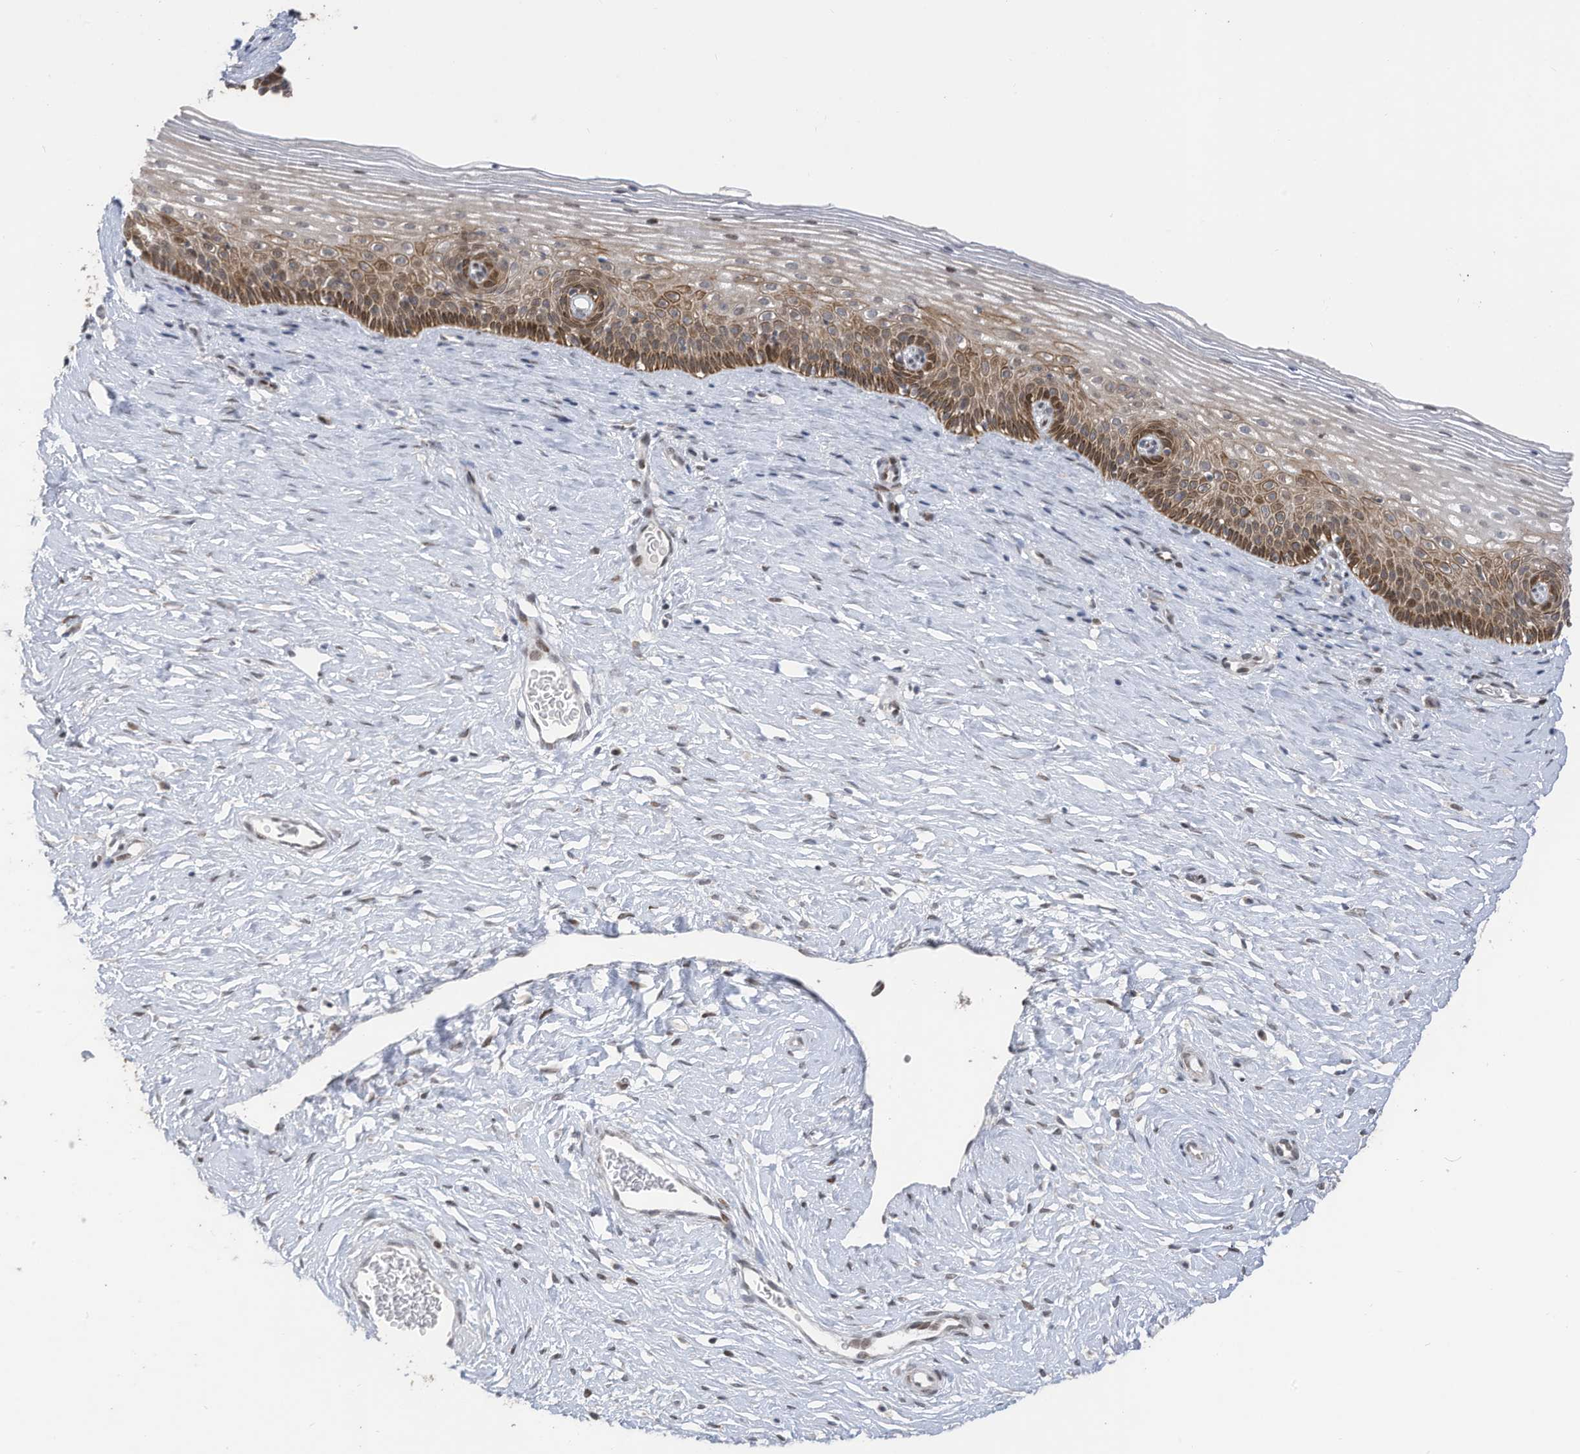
{"staining": {"intensity": "weak", "quantity": "<25%", "location": "nuclear"}, "tissue": "cervix", "cell_type": "Glandular cells", "image_type": "normal", "snomed": [{"axis": "morphology", "description": "Normal tissue, NOS"}, {"axis": "topography", "description": "Cervix"}], "caption": "Immunohistochemistry micrograph of unremarkable human cervix stained for a protein (brown), which shows no positivity in glandular cells.", "gene": "RABL3", "patient": {"sex": "female", "age": 33}}